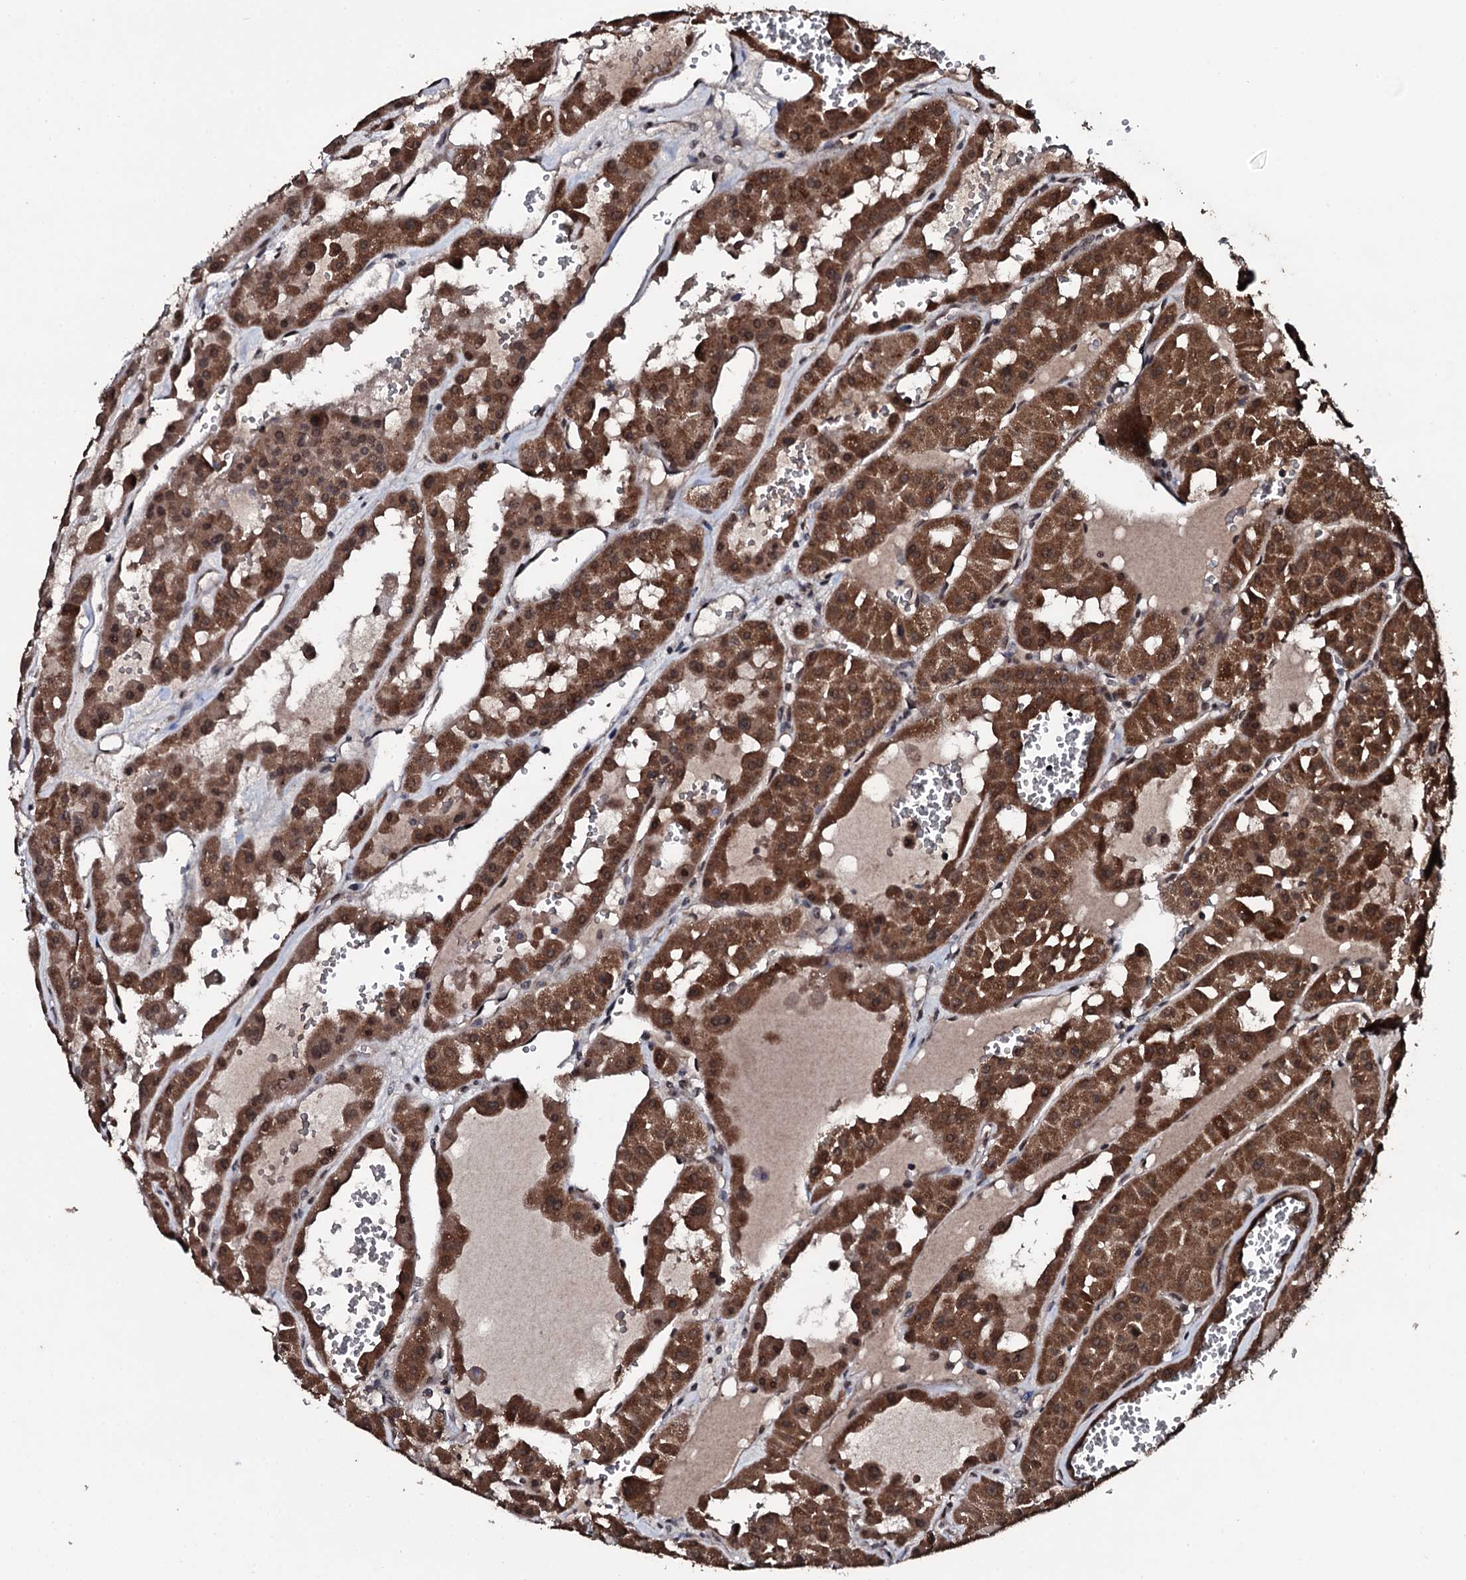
{"staining": {"intensity": "strong", "quantity": ">75%", "location": "cytoplasmic/membranous,nuclear"}, "tissue": "renal cancer", "cell_type": "Tumor cells", "image_type": "cancer", "snomed": [{"axis": "morphology", "description": "Carcinoma, NOS"}, {"axis": "topography", "description": "Kidney"}], "caption": "Immunohistochemical staining of renal cancer demonstrates high levels of strong cytoplasmic/membranous and nuclear expression in about >75% of tumor cells. (DAB (3,3'-diaminobenzidine) = brown stain, brightfield microscopy at high magnification).", "gene": "MRPS31", "patient": {"sex": "female", "age": 75}}